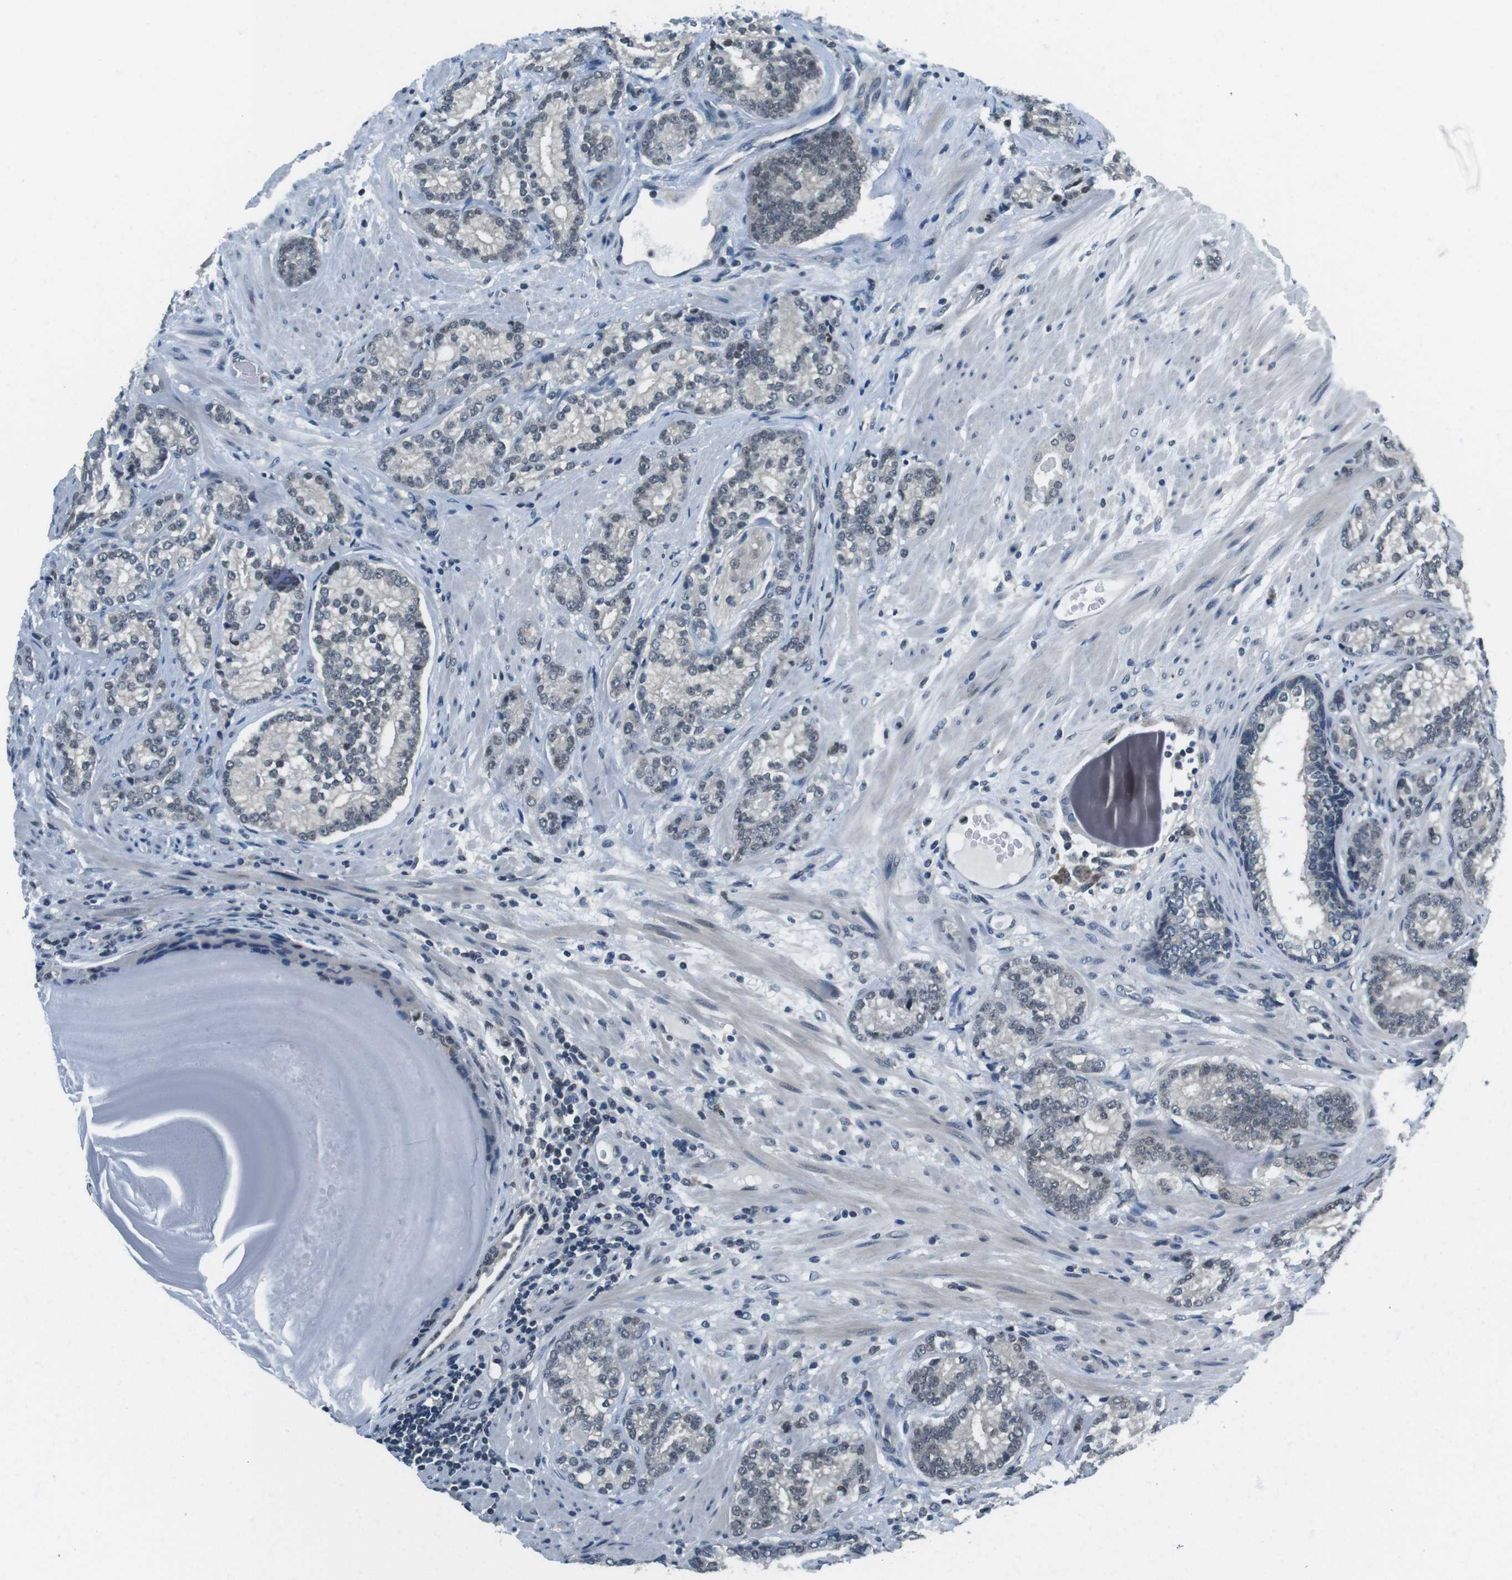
{"staining": {"intensity": "negative", "quantity": "none", "location": "none"}, "tissue": "prostate cancer", "cell_type": "Tumor cells", "image_type": "cancer", "snomed": [{"axis": "morphology", "description": "Adenocarcinoma, High grade"}, {"axis": "topography", "description": "Prostate"}], "caption": "DAB immunohistochemical staining of human prostate cancer exhibits no significant expression in tumor cells. (Brightfield microscopy of DAB immunohistochemistry (IHC) at high magnification).", "gene": "NEK4", "patient": {"sex": "male", "age": 61}}